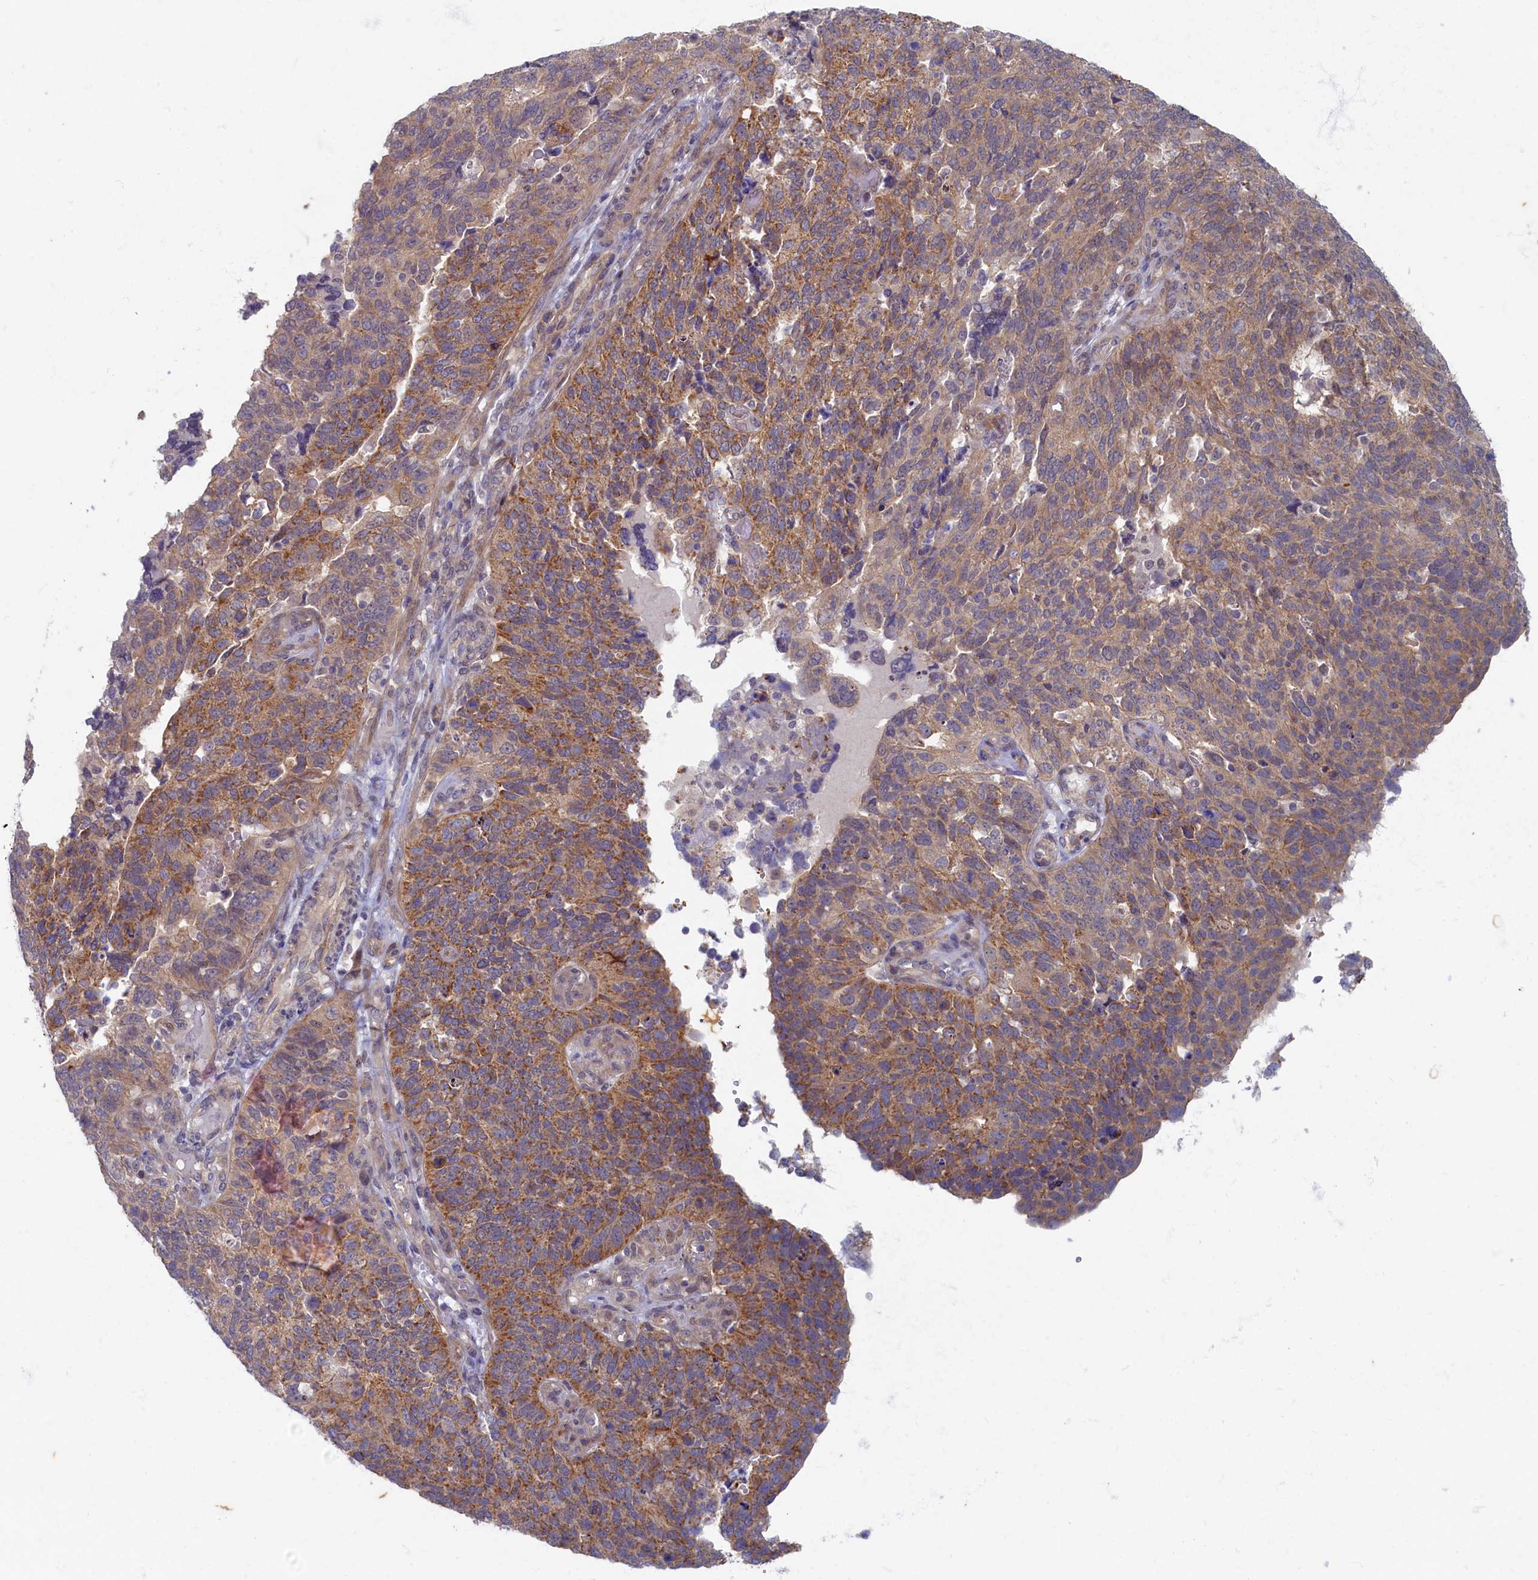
{"staining": {"intensity": "moderate", "quantity": "25%-75%", "location": "cytoplasmic/membranous"}, "tissue": "endometrial cancer", "cell_type": "Tumor cells", "image_type": "cancer", "snomed": [{"axis": "morphology", "description": "Adenocarcinoma, NOS"}, {"axis": "topography", "description": "Endometrium"}], "caption": "Adenocarcinoma (endometrial) stained for a protein reveals moderate cytoplasmic/membranous positivity in tumor cells.", "gene": "WDR59", "patient": {"sex": "female", "age": 66}}